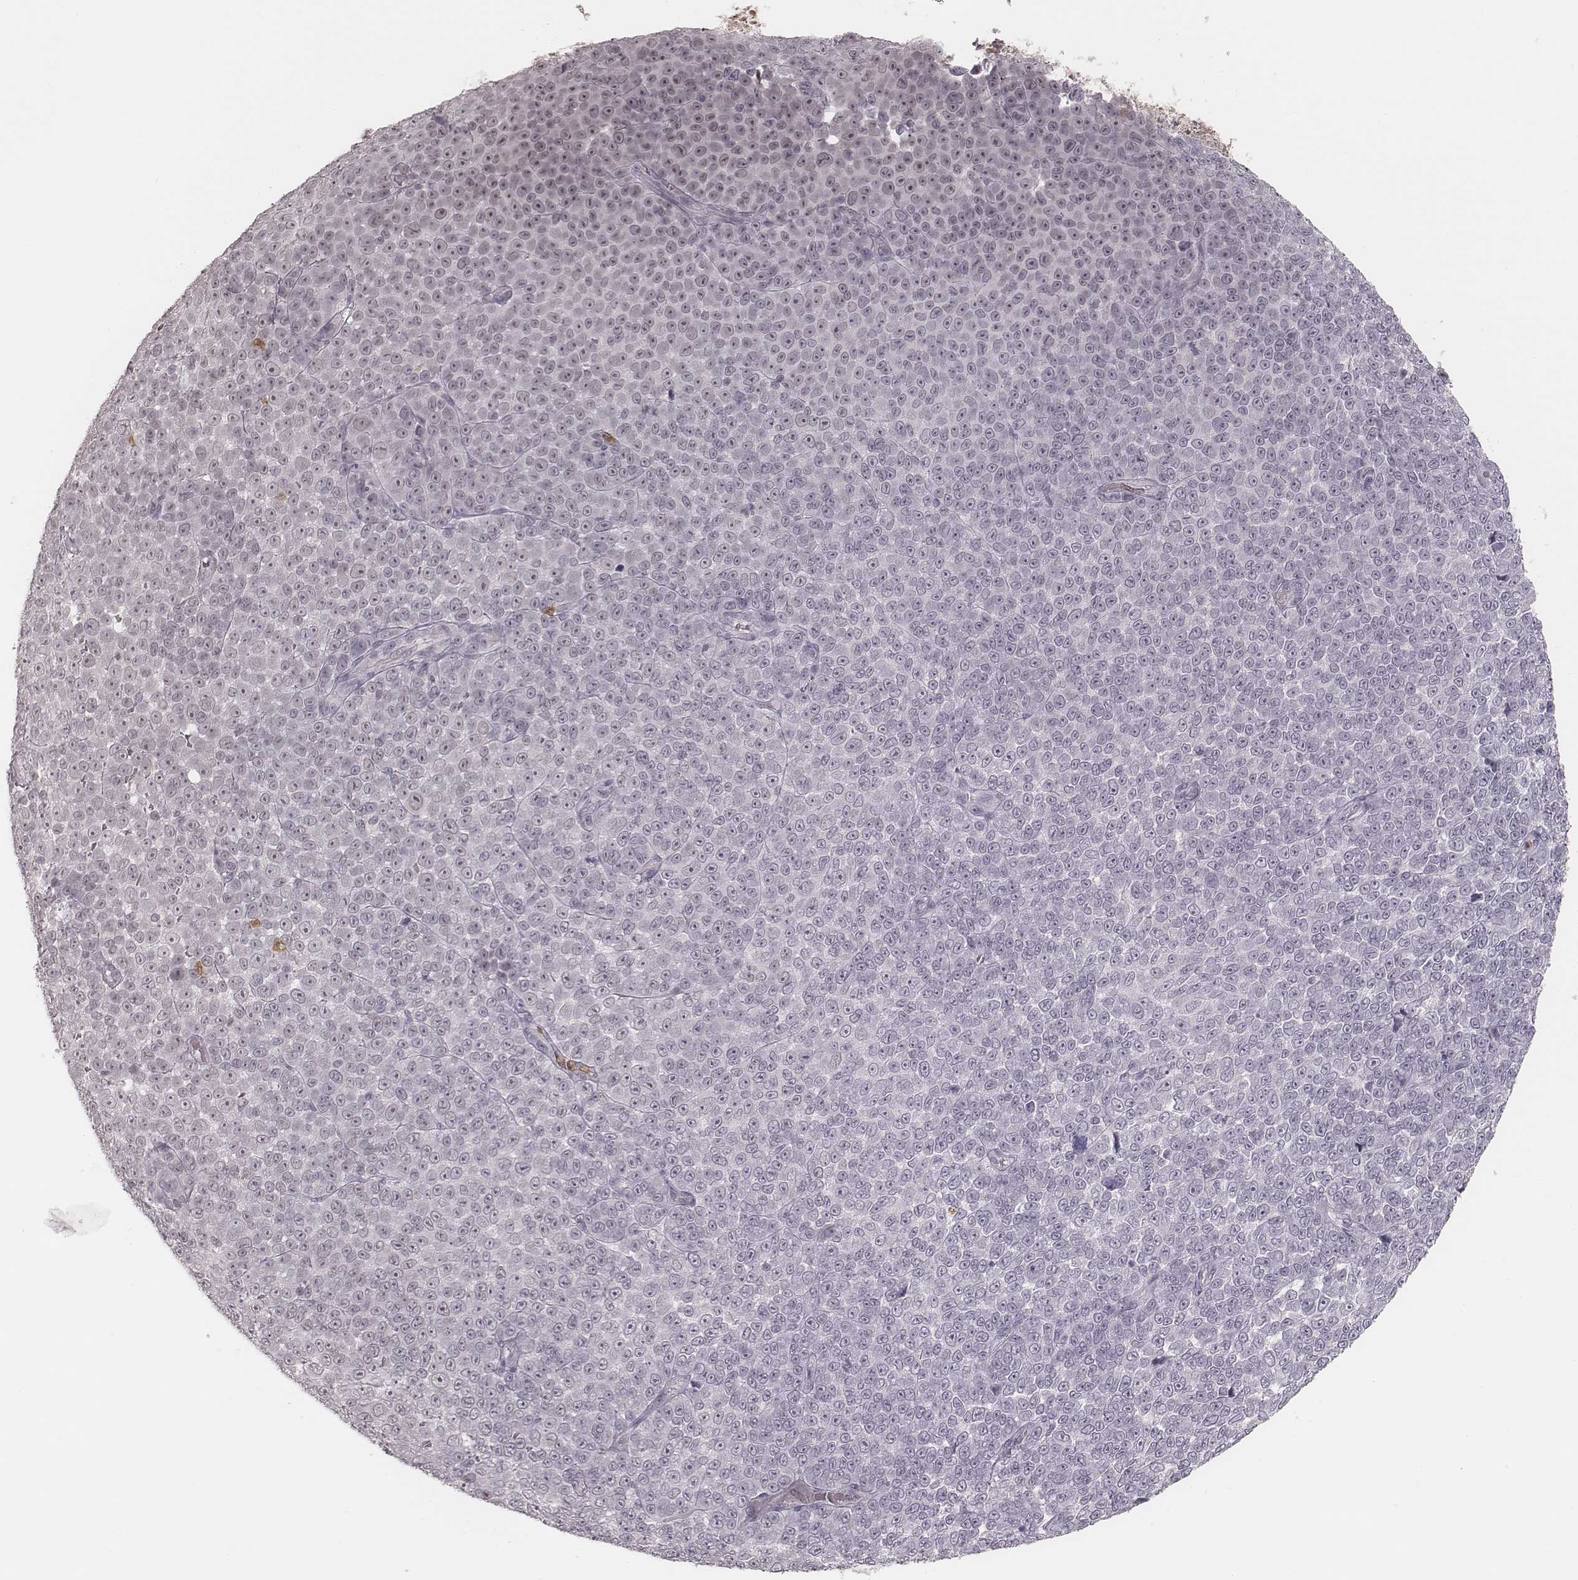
{"staining": {"intensity": "negative", "quantity": "none", "location": "none"}, "tissue": "melanoma", "cell_type": "Tumor cells", "image_type": "cancer", "snomed": [{"axis": "morphology", "description": "Malignant melanoma, NOS"}, {"axis": "topography", "description": "Skin"}], "caption": "Melanoma stained for a protein using immunohistochemistry (IHC) shows no staining tumor cells.", "gene": "KITLG", "patient": {"sex": "female", "age": 95}}